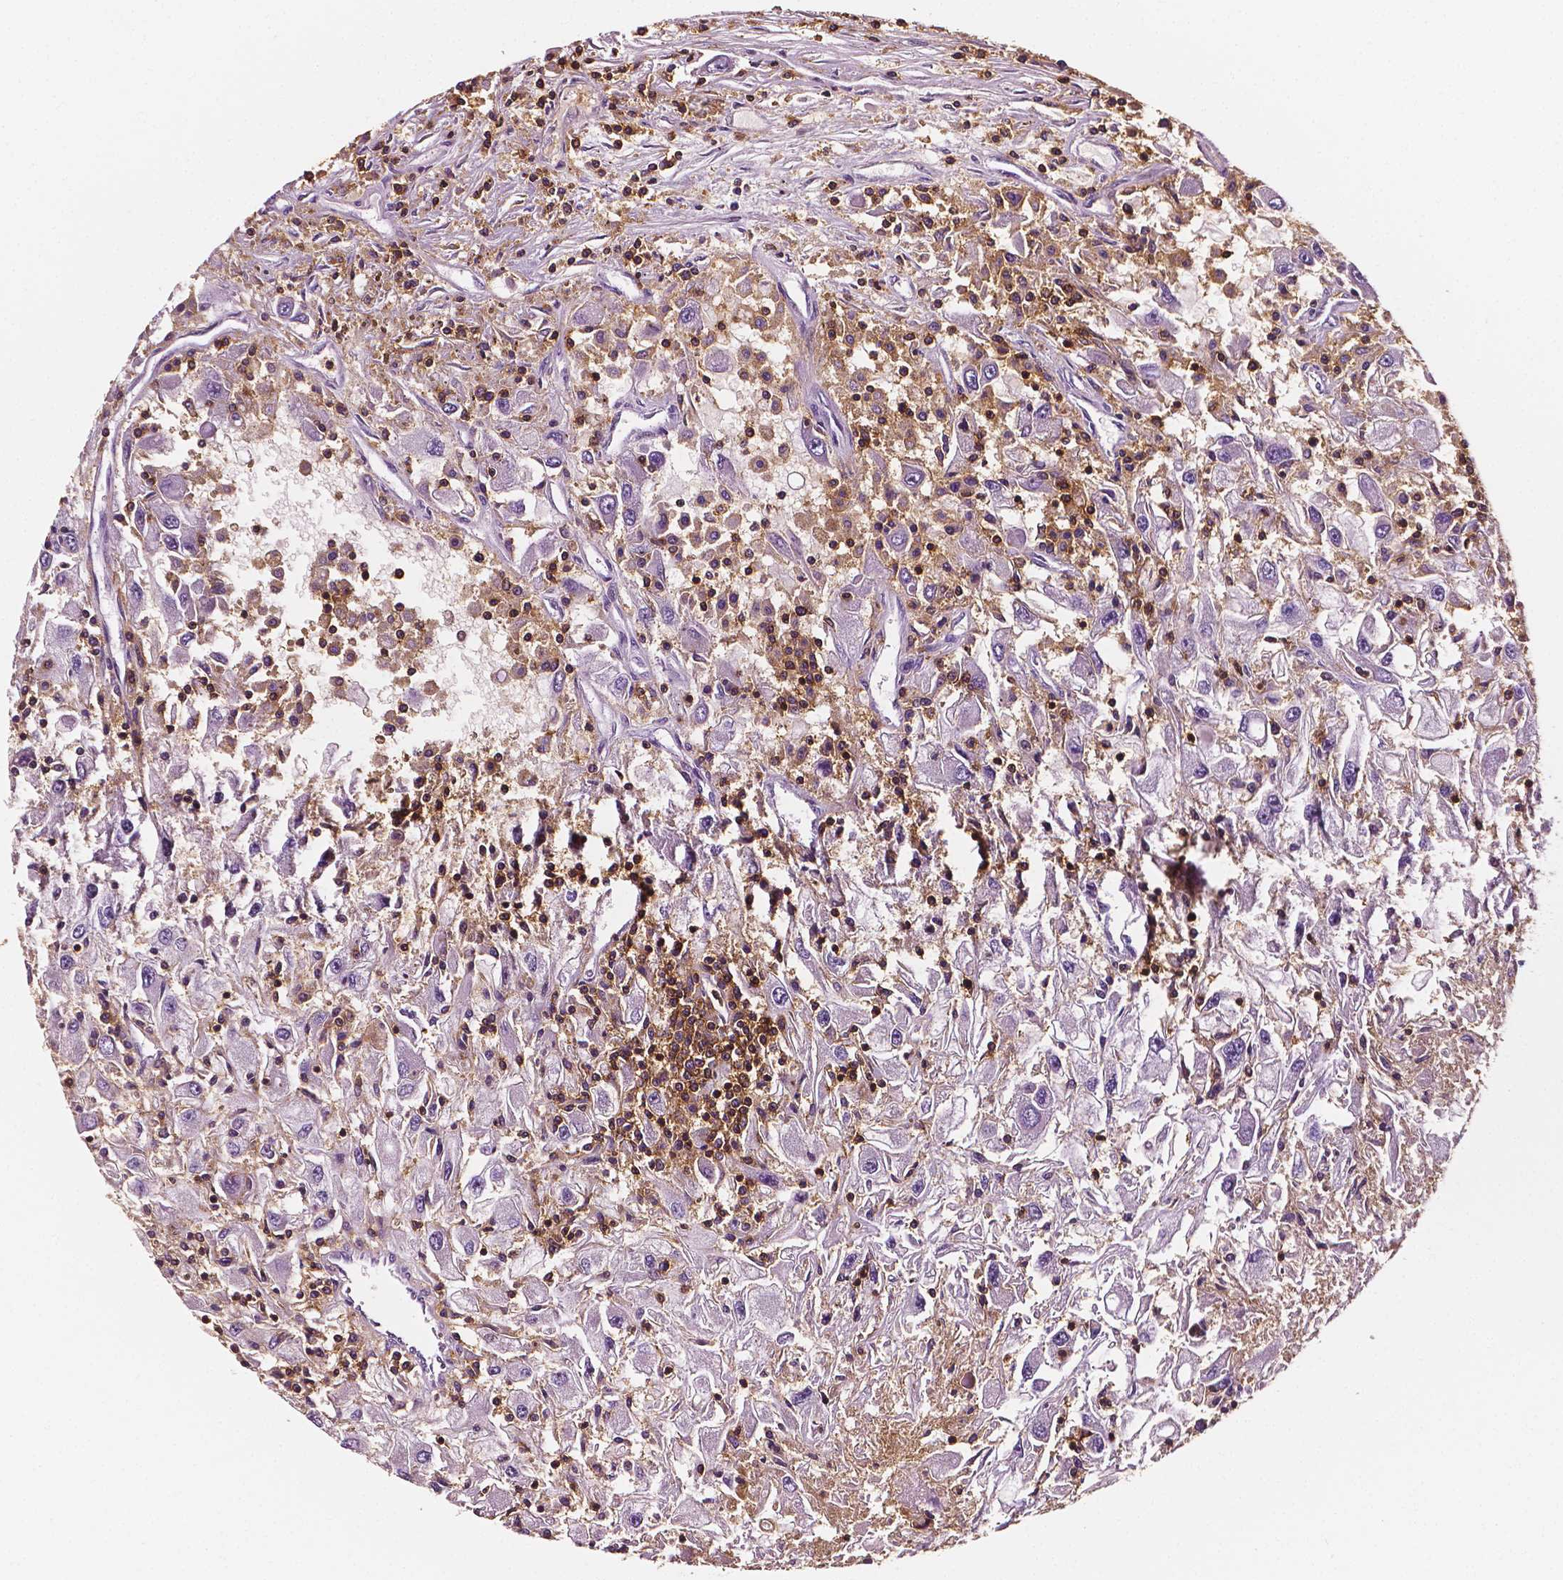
{"staining": {"intensity": "negative", "quantity": "none", "location": "none"}, "tissue": "renal cancer", "cell_type": "Tumor cells", "image_type": "cancer", "snomed": [{"axis": "morphology", "description": "Adenocarcinoma, NOS"}, {"axis": "topography", "description": "Kidney"}], "caption": "The photomicrograph shows no staining of tumor cells in renal adenocarcinoma.", "gene": "PTPRC", "patient": {"sex": "female", "age": 67}}